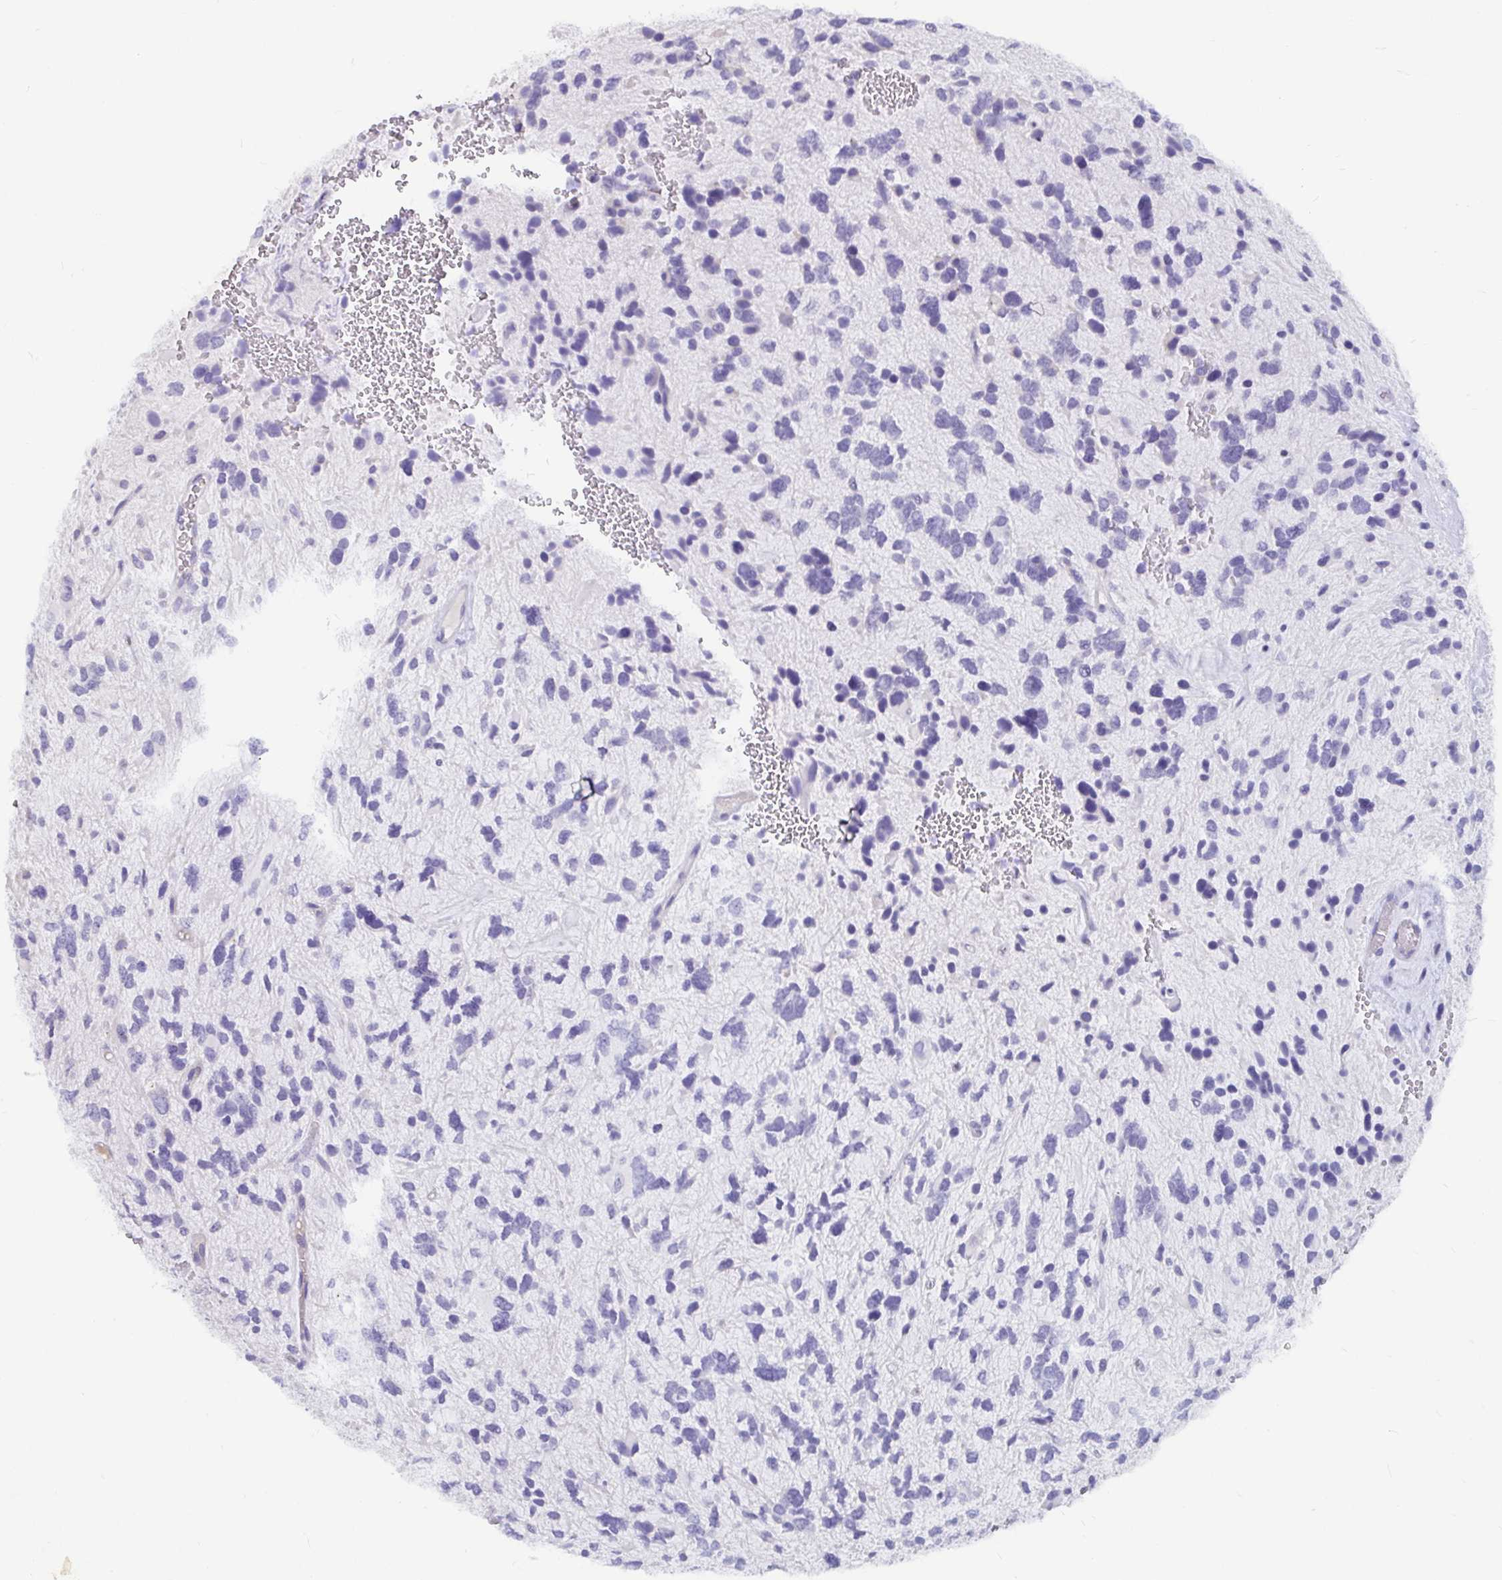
{"staining": {"intensity": "negative", "quantity": "none", "location": "none"}, "tissue": "glioma", "cell_type": "Tumor cells", "image_type": "cancer", "snomed": [{"axis": "morphology", "description": "Glioma, malignant, High grade"}, {"axis": "topography", "description": "Brain"}], "caption": "There is no significant expression in tumor cells of glioma.", "gene": "ADAMTS6", "patient": {"sex": "female", "age": 11}}